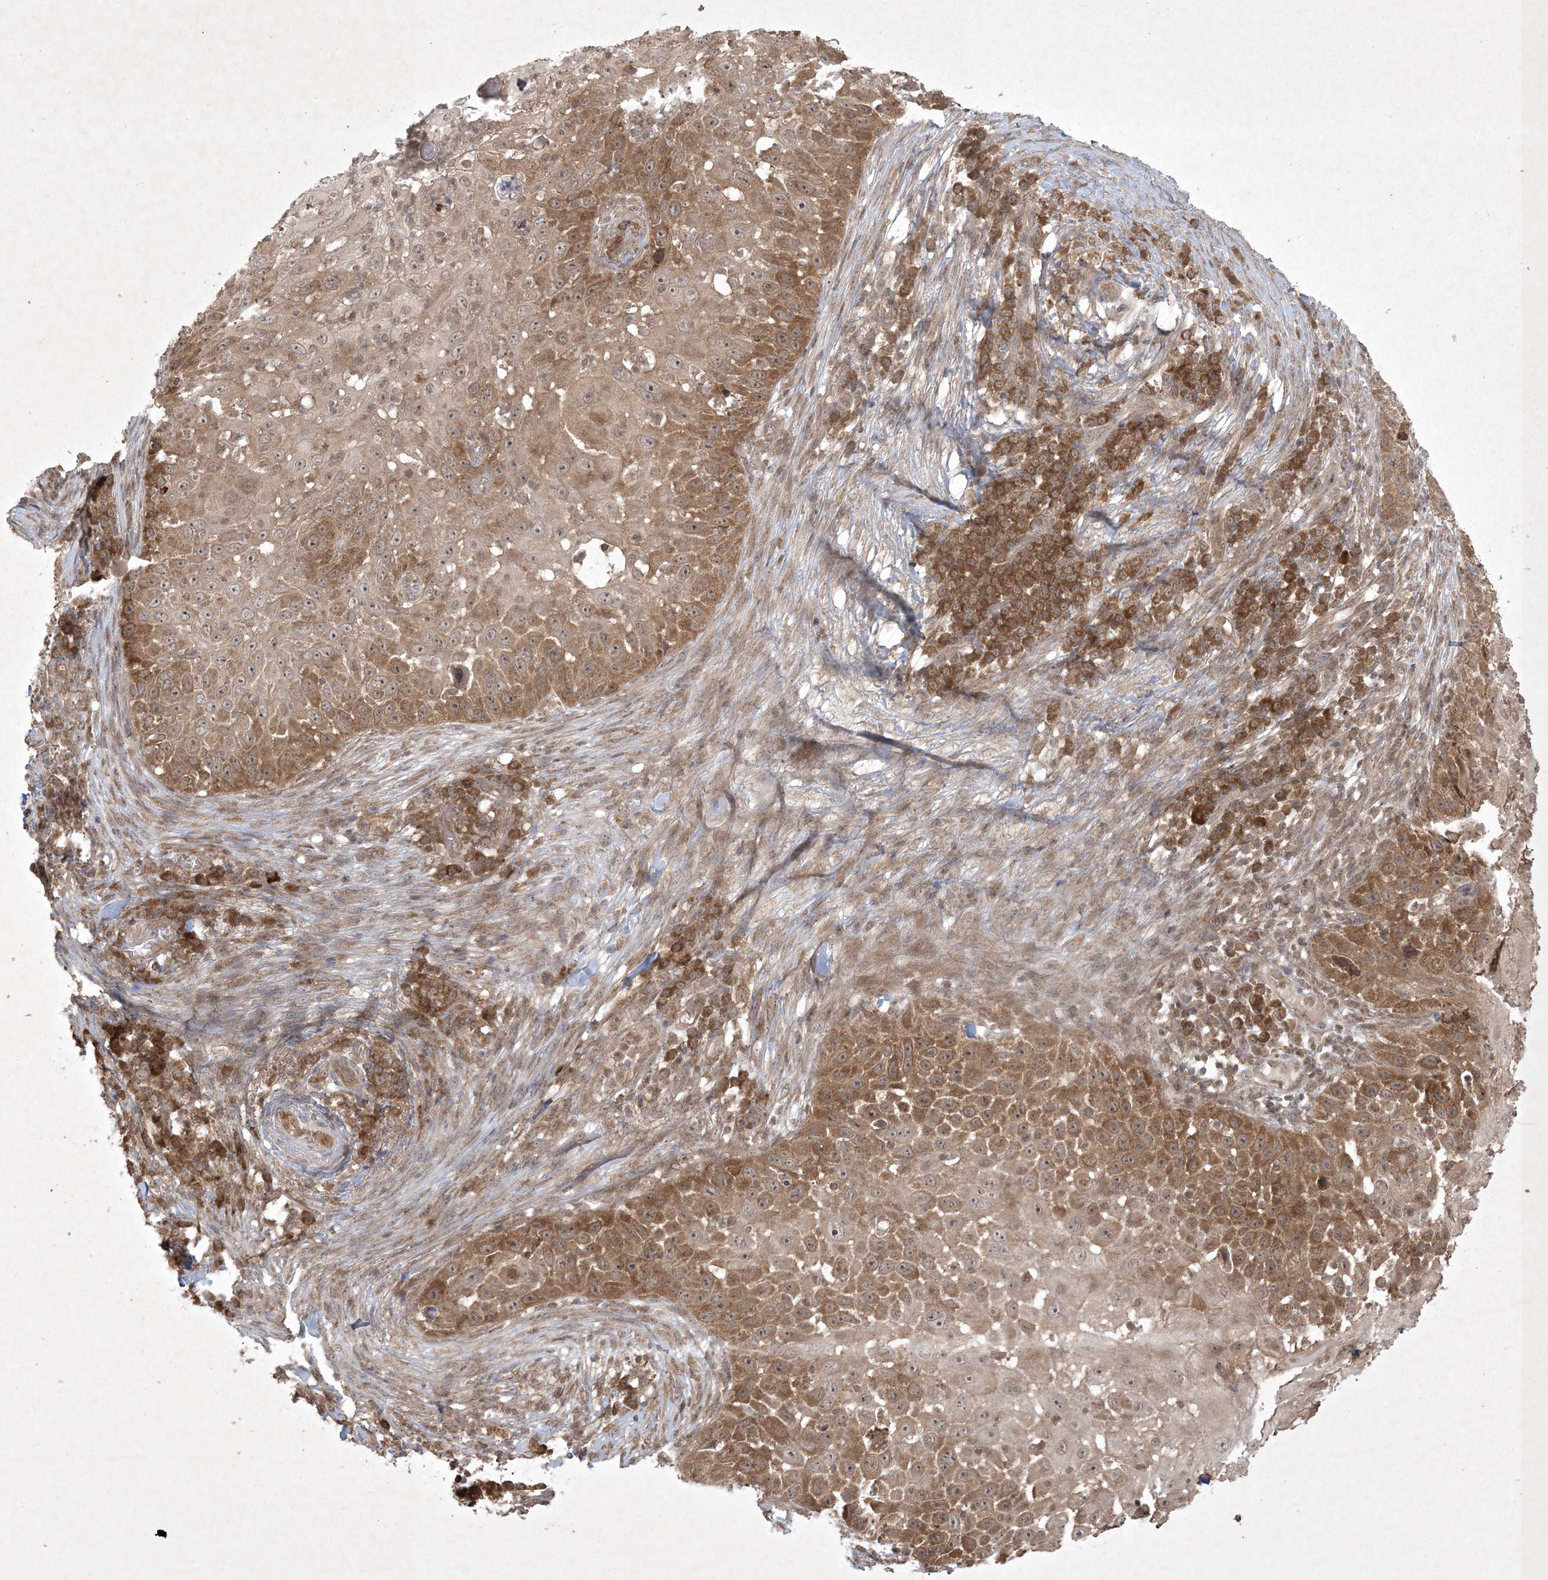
{"staining": {"intensity": "moderate", "quantity": ">75%", "location": "cytoplasmic/membranous,nuclear"}, "tissue": "skin cancer", "cell_type": "Tumor cells", "image_type": "cancer", "snomed": [{"axis": "morphology", "description": "Squamous cell carcinoma, NOS"}, {"axis": "topography", "description": "Skin"}], "caption": "Protein staining of skin squamous cell carcinoma tissue reveals moderate cytoplasmic/membranous and nuclear expression in approximately >75% of tumor cells. (DAB (3,3'-diaminobenzidine) IHC with brightfield microscopy, high magnification).", "gene": "NRBP2", "patient": {"sex": "female", "age": 44}}